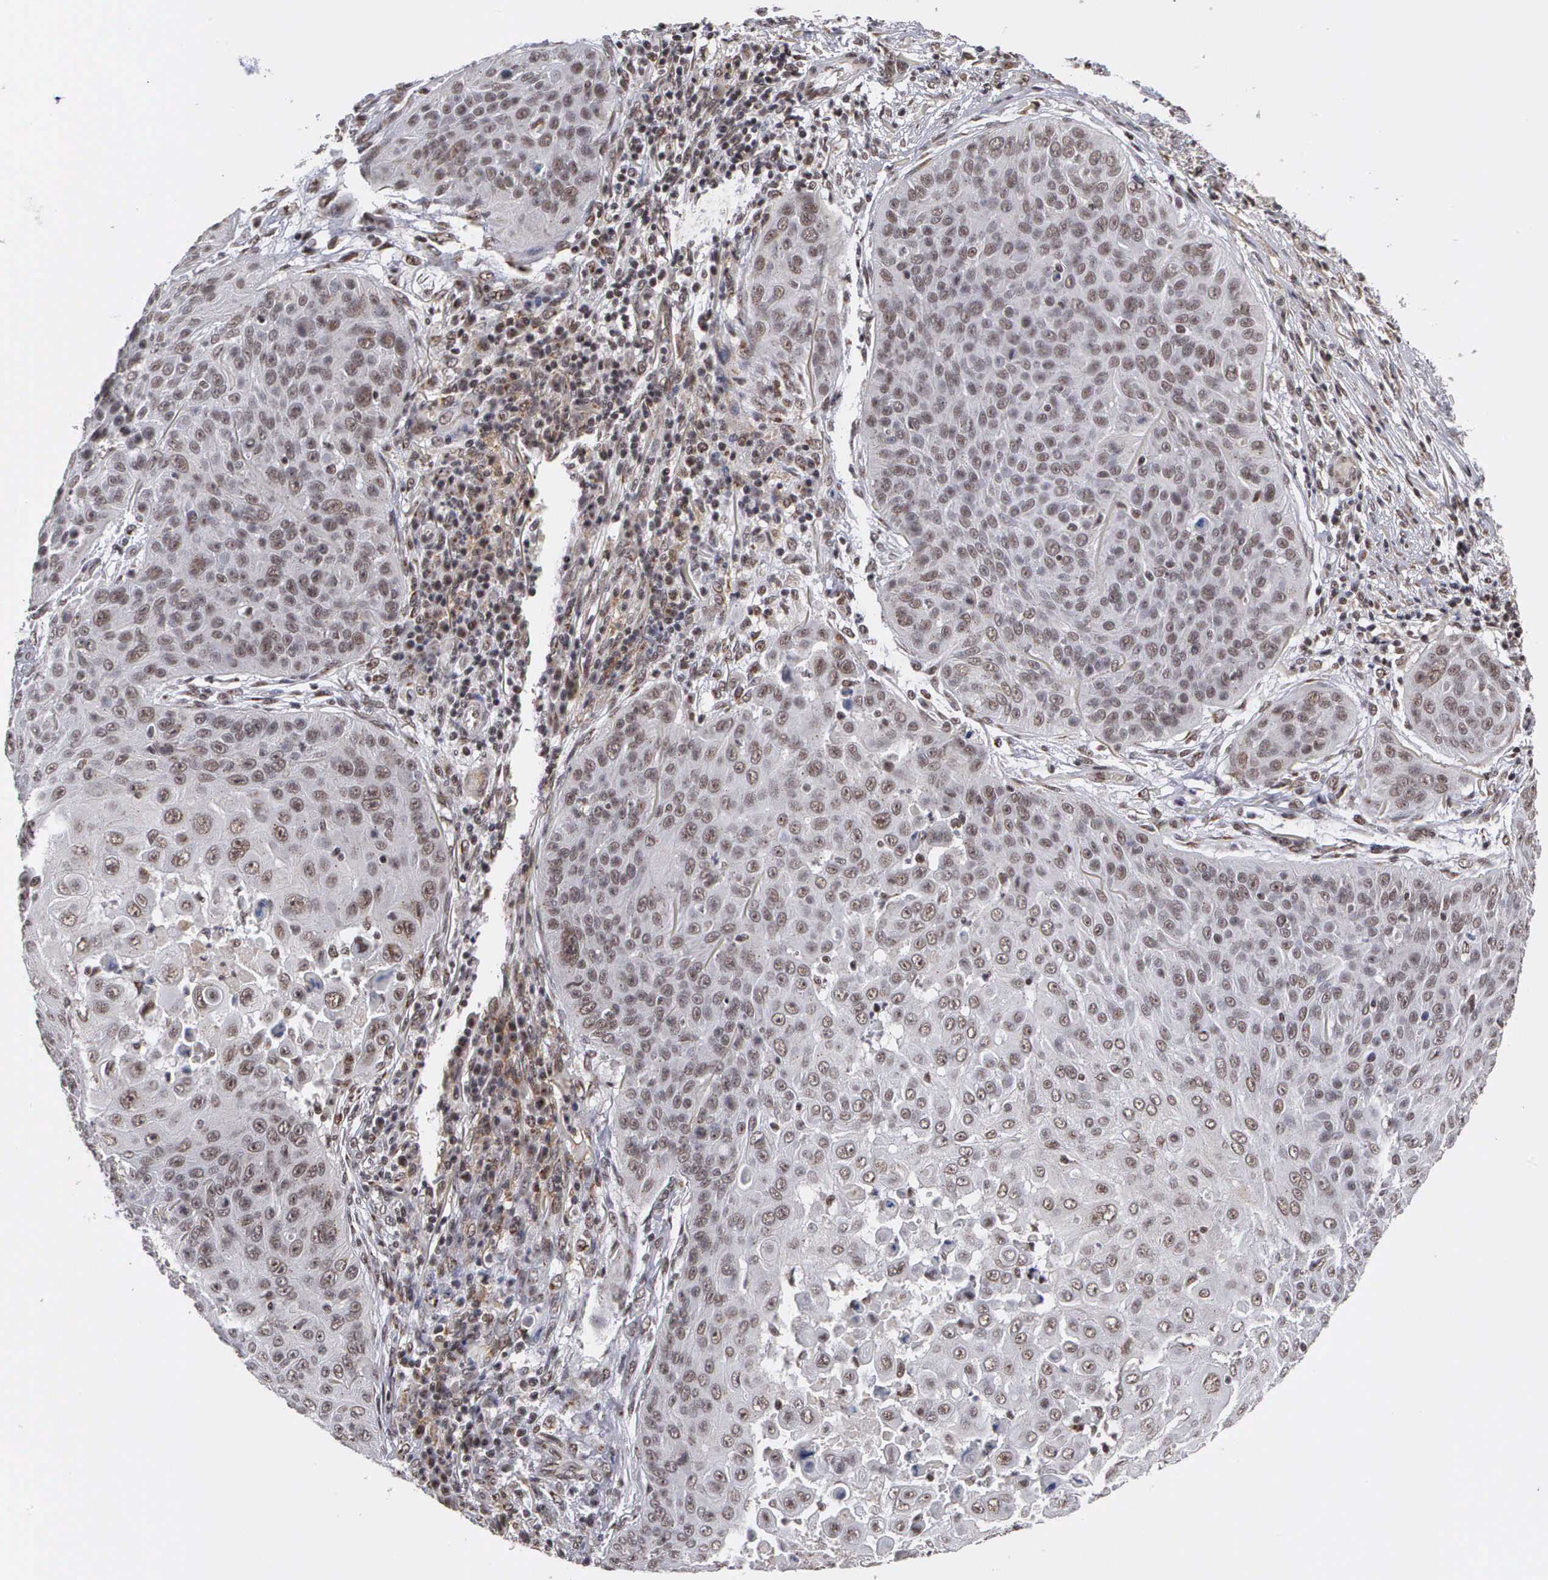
{"staining": {"intensity": "weak", "quantity": "25%-75%", "location": "nuclear"}, "tissue": "skin cancer", "cell_type": "Tumor cells", "image_type": "cancer", "snomed": [{"axis": "morphology", "description": "Squamous cell carcinoma, NOS"}, {"axis": "topography", "description": "Skin"}], "caption": "IHC image of neoplastic tissue: skin cancer stained using IHC shows low levels of weak protein expression localized specifically in the nuclear of tumor cells, appearing as a nuclear brown color.", "gene": "GTF2A1", "patient": {"sex": "male", "age": 82}}